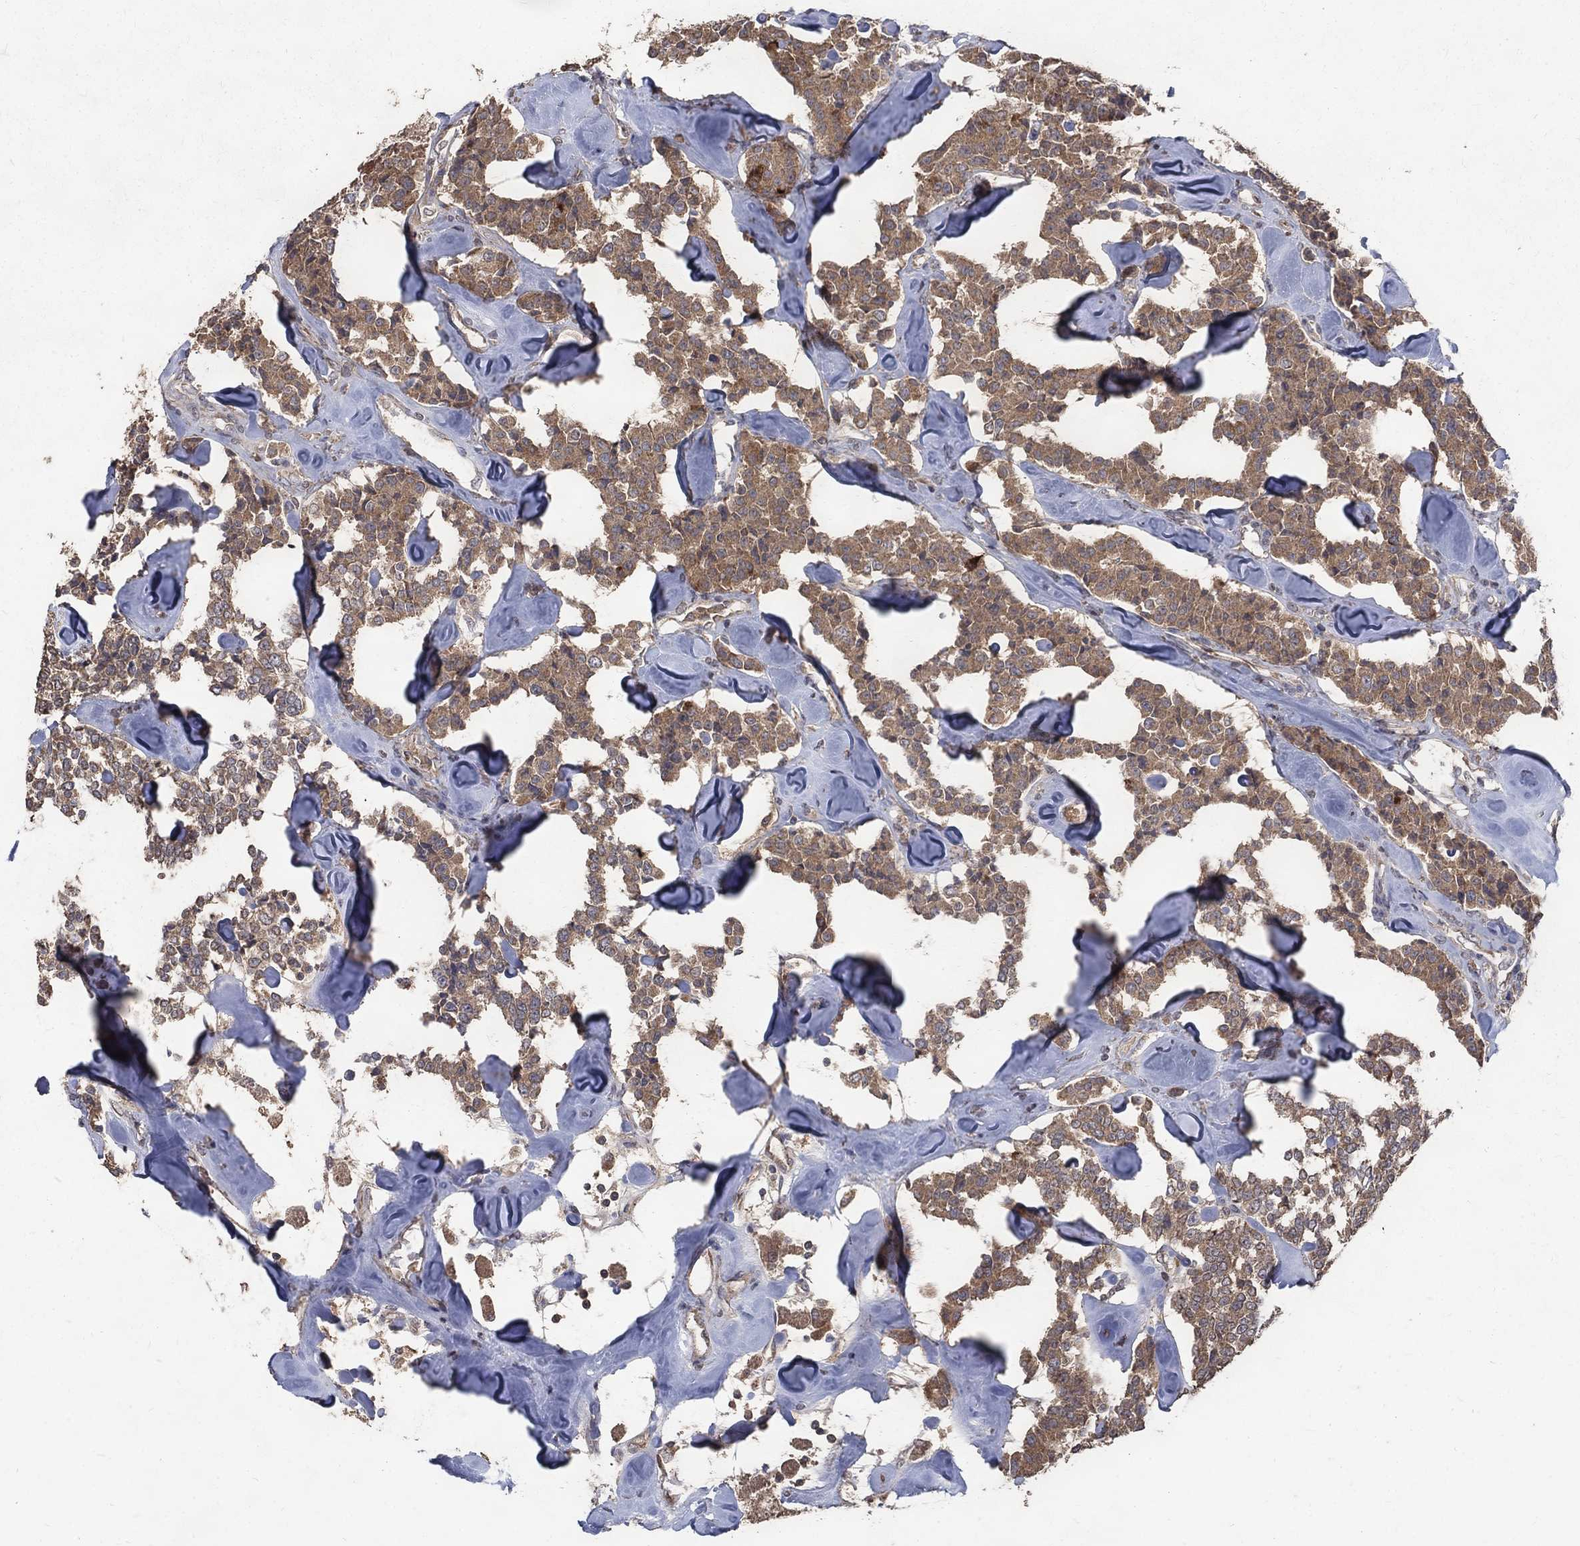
{"staining": {"intensity": "moderate", "quantity": "25%-75%", "location": "cytoplasmic/membranous"}, "tissue": "carcinoid", "cell_type": "Tumor cells", "image_type": "cancer", "snomed": [{"axis": "morphology", "description": "Carcinoid, malignant, NOS"}, {"axis": "topography", "description": "Pancreas"}], "caption": "Immunohistochemistry (DAB (3,3'-diaminobenzidine)) staining of malignant carcinoid shows moderate cytoplasmic/membranous protein expression in about 25%-75% of tumor cells. (DAB (3,3'-diaminobenzidine) = brown stain, brightfield microscopy at high magnification).", "gene": "C17orf75", "patient": {"sex": "male", "age": 41}}